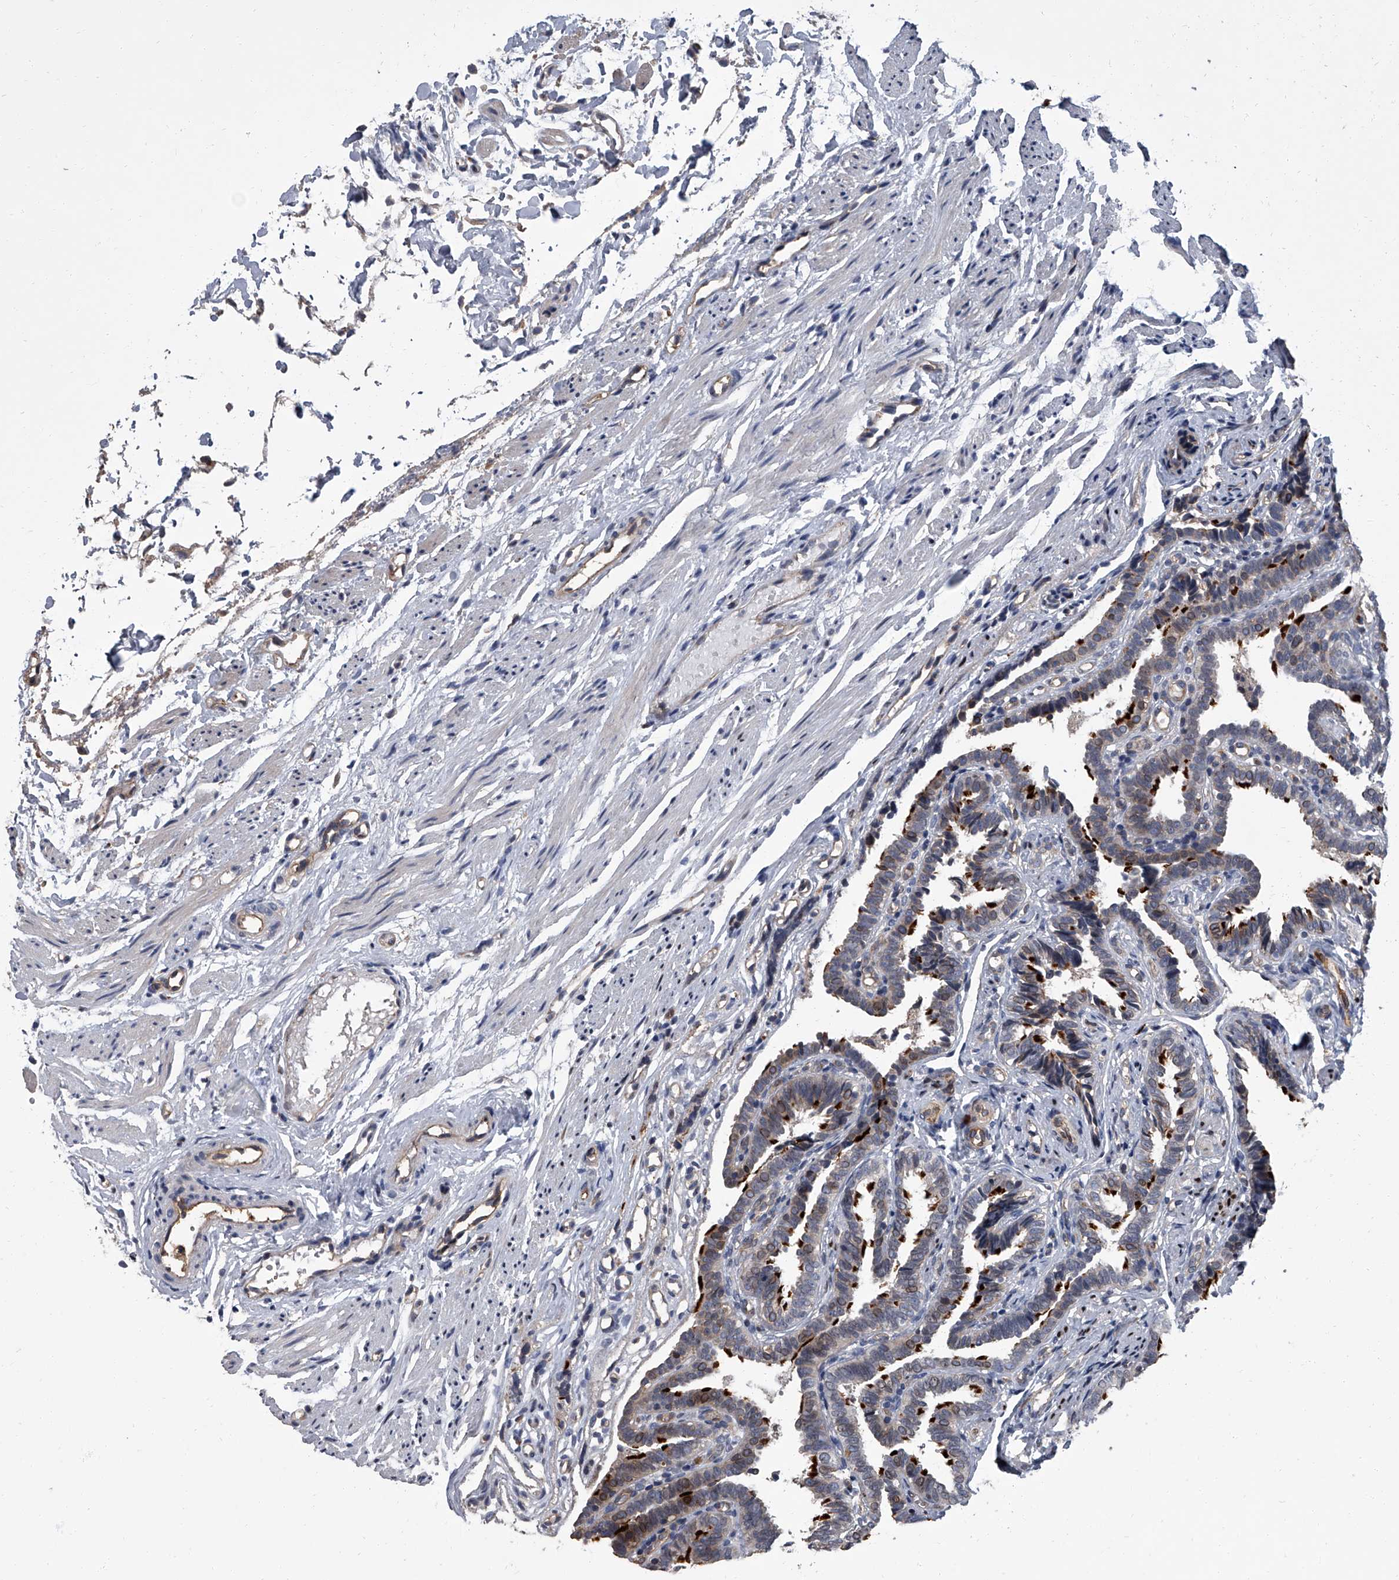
{"staining": {"intensity": "strong", "quantity": "25%-75%", "location": "cytoplasmic/membranous,nuclear"}, "tissue": "fallopian tube", "cell_type": "Glandular cells", "image_type": "normal", "snomed": [{"axis": "morphology", "description": "Normal tissue, NOS"}, {"axis": "topography", "description": "Fallopian tube"}], "caption": "The micrograph reveals staining of unremarkable fallopian tube, revealing strong cytoplasmic/membranous,nuclear protein staining (brown color) within glandular cells.", "gene": "LRRC8C", "patient": {"sex": "female", "age": 39}}